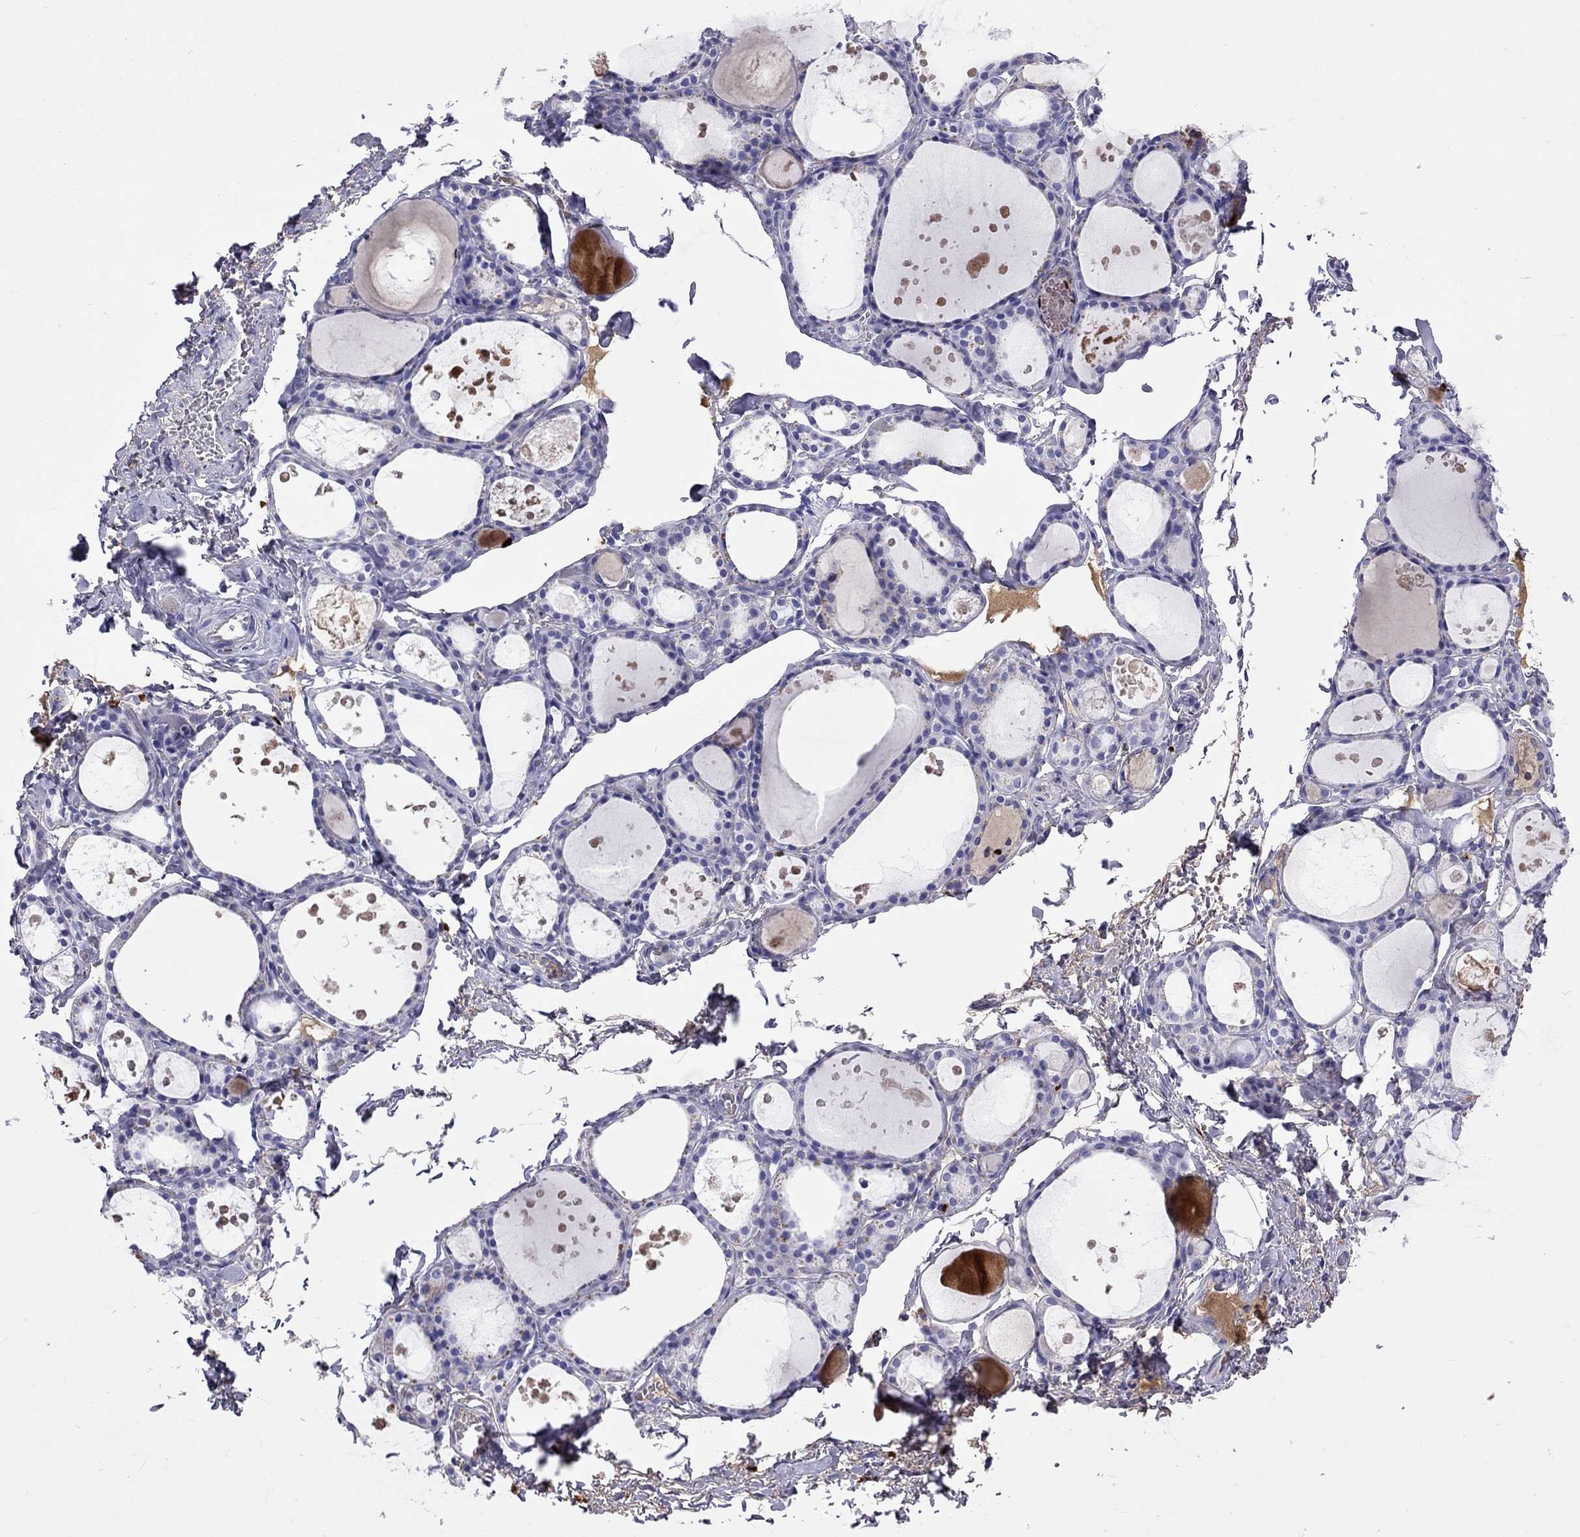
{"staining": {"intensity": "negative", "quantity": "none", "location": "none"}, "tissue": "thyroid gland", "cell_type": "Glandular cells", "image_type": "normal", "snomed": [{"axis": "morphology", "description": "Normal tissue, NOS"}, {"axis": "topography", "description": "Thyroid gland"}], "caption": "This is a micrograph of IHC staining of normal thyroid gland, which shows no staining in glandular cells. Brightfield microscopy of immunohistochemistry (IHC) stained with DAB (brown) and hematoxylin (blue), captured at high magnification.", "gene": "SERPINA3", "patient": {"sex": "male", "age": 68}}